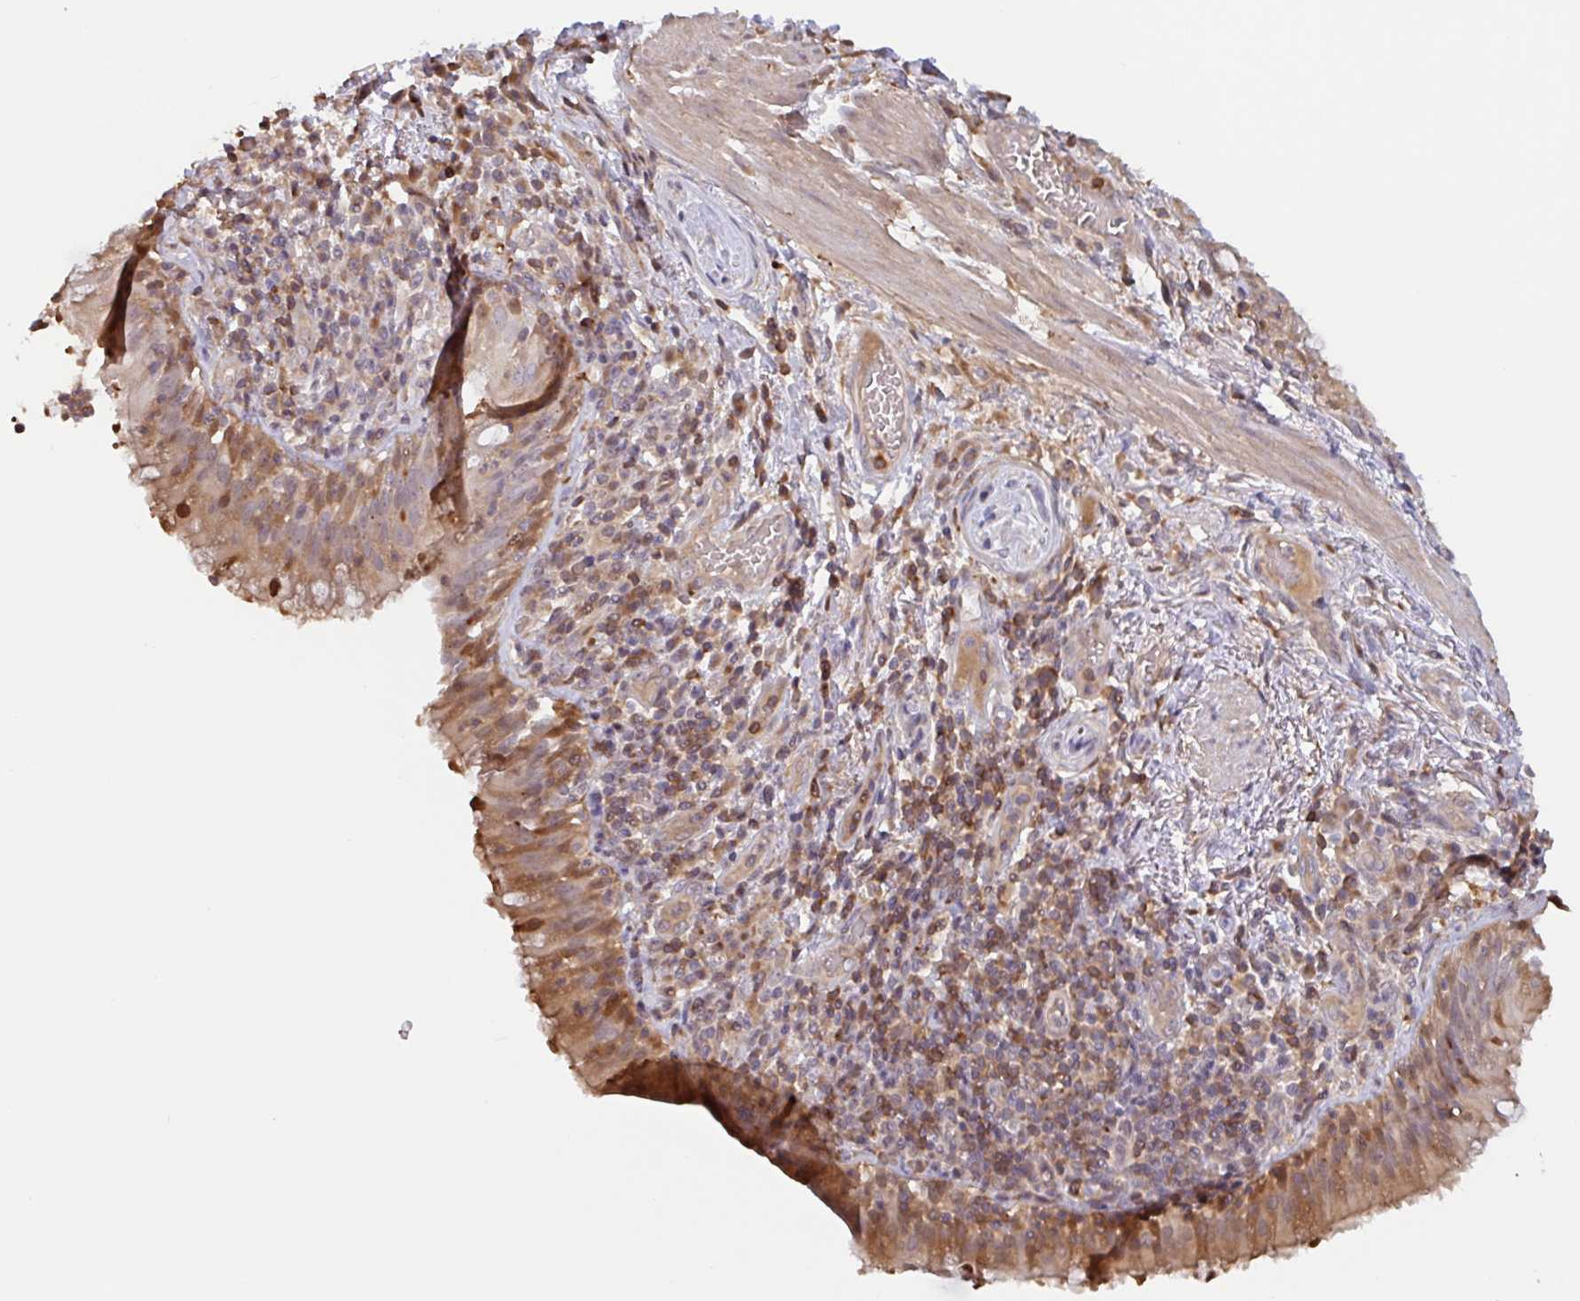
{"staining": {"intensity": "moderate", "quantity": ">75%", "location": "cytoplasmic/membranous"}, "tissue": "bronchus", "cell_type": "Respiratory epithelial cells", "image_type": "normal", "snomed": [{"axis": "morphology", "description": "Normal tissue, NOS"}, {"axis": "topography", "description": "Cartilage tissue"}, {"axis": "topography", "description": "Bronchus"}], "caption": "Immunohistochemical staining of benign human bronchus displays medium levels of moderate cytoplasmic/membranous expression in approximately >75% of respiratory epithelial cells.", "gene": "OTOP2", "patient": {"sex": "male", "age": 56}}